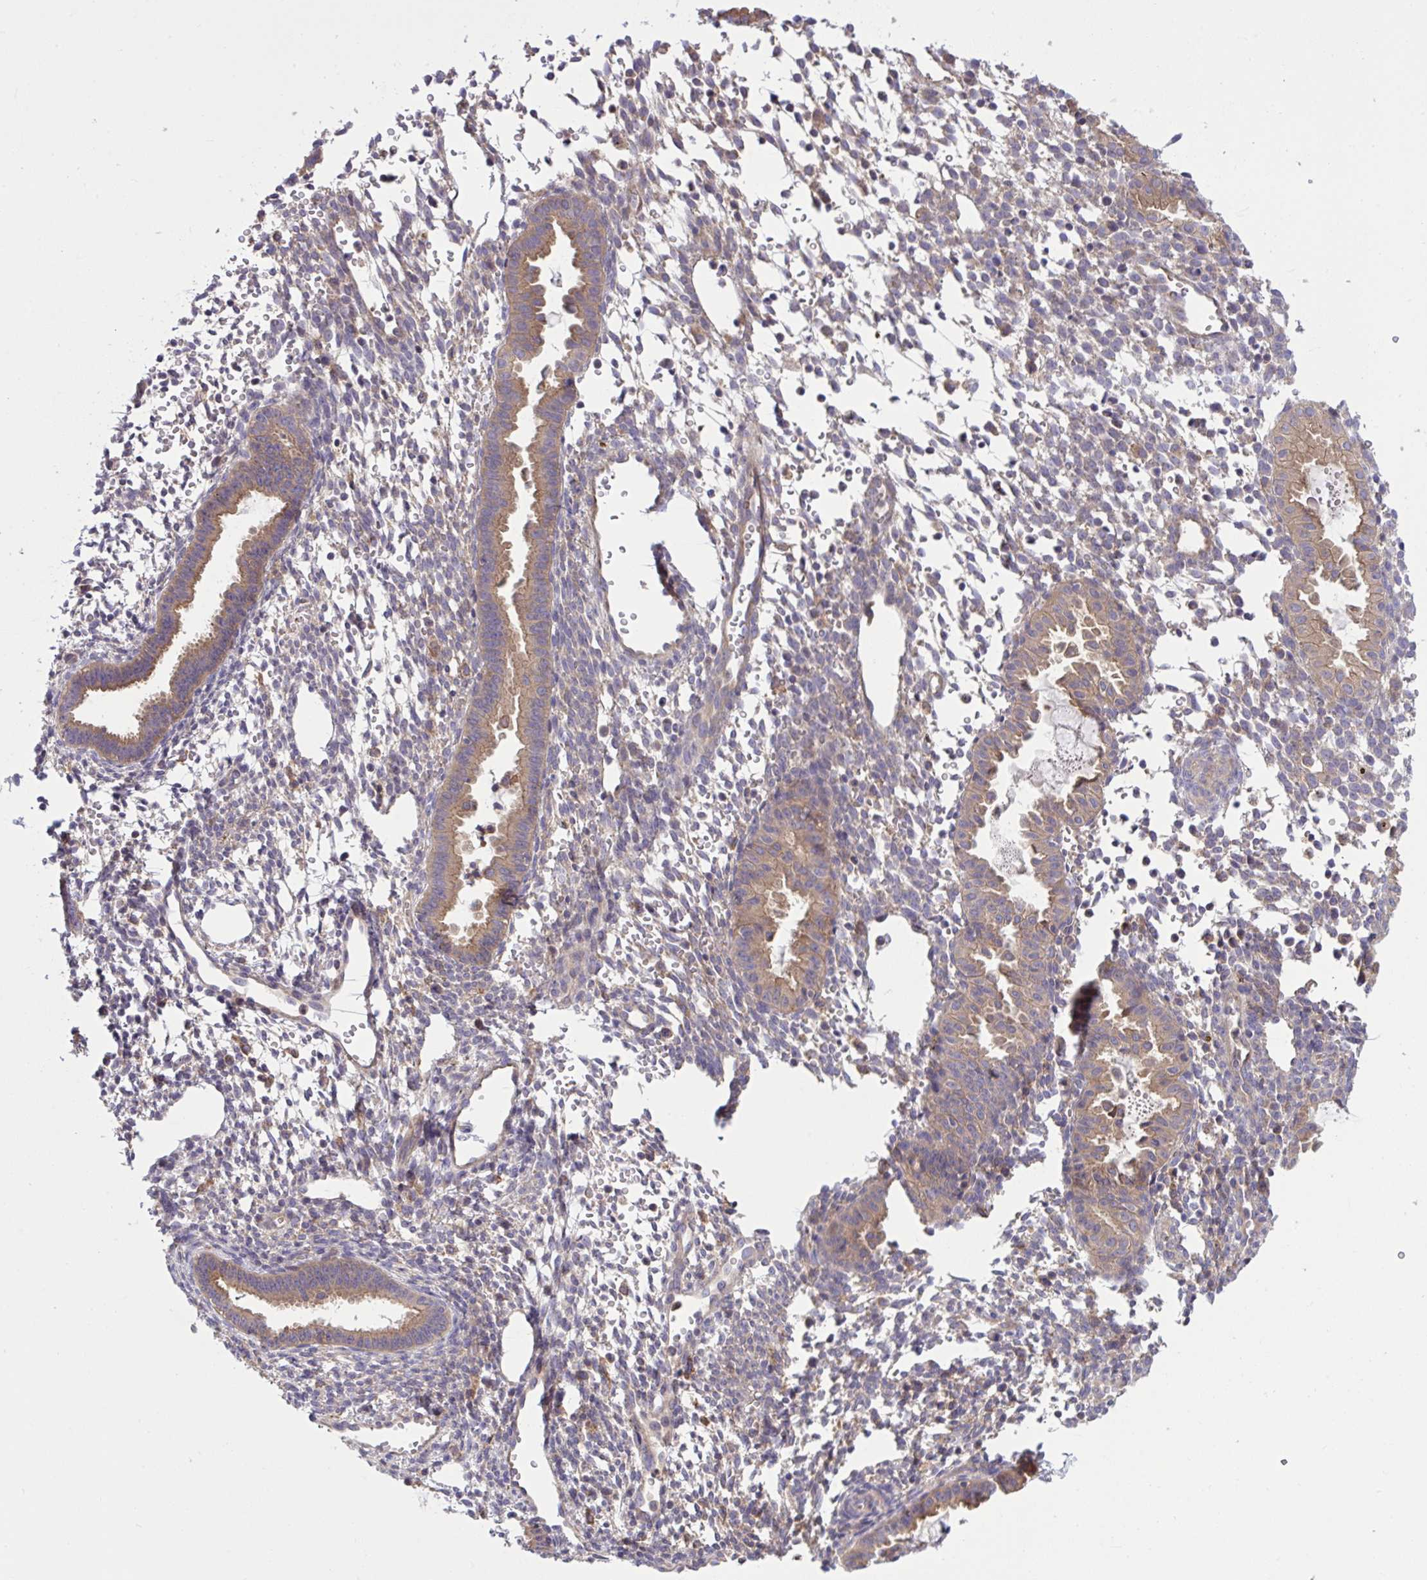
{"staining": {"intensity": "weak", "quantity": "<25%", "location": "cytoplasmic/membranous"}, "tissue": "endometrium", "cell_type": "Cells in endometrial stroma", "image_type": "normal", "snomed": [{"axis": "morphology", "description": "Normal tissue, NOS"}, {"axis": "topography", "description": "Endometrium"}], "caption": "An immunohistochemistry (IHC) micrograph of unremarkable endometrium is shown. There is no staining in cells in endometrial stroma of endometrium.", "gene": "GRB14", "patient": {"sex": "female", "age": 36}}